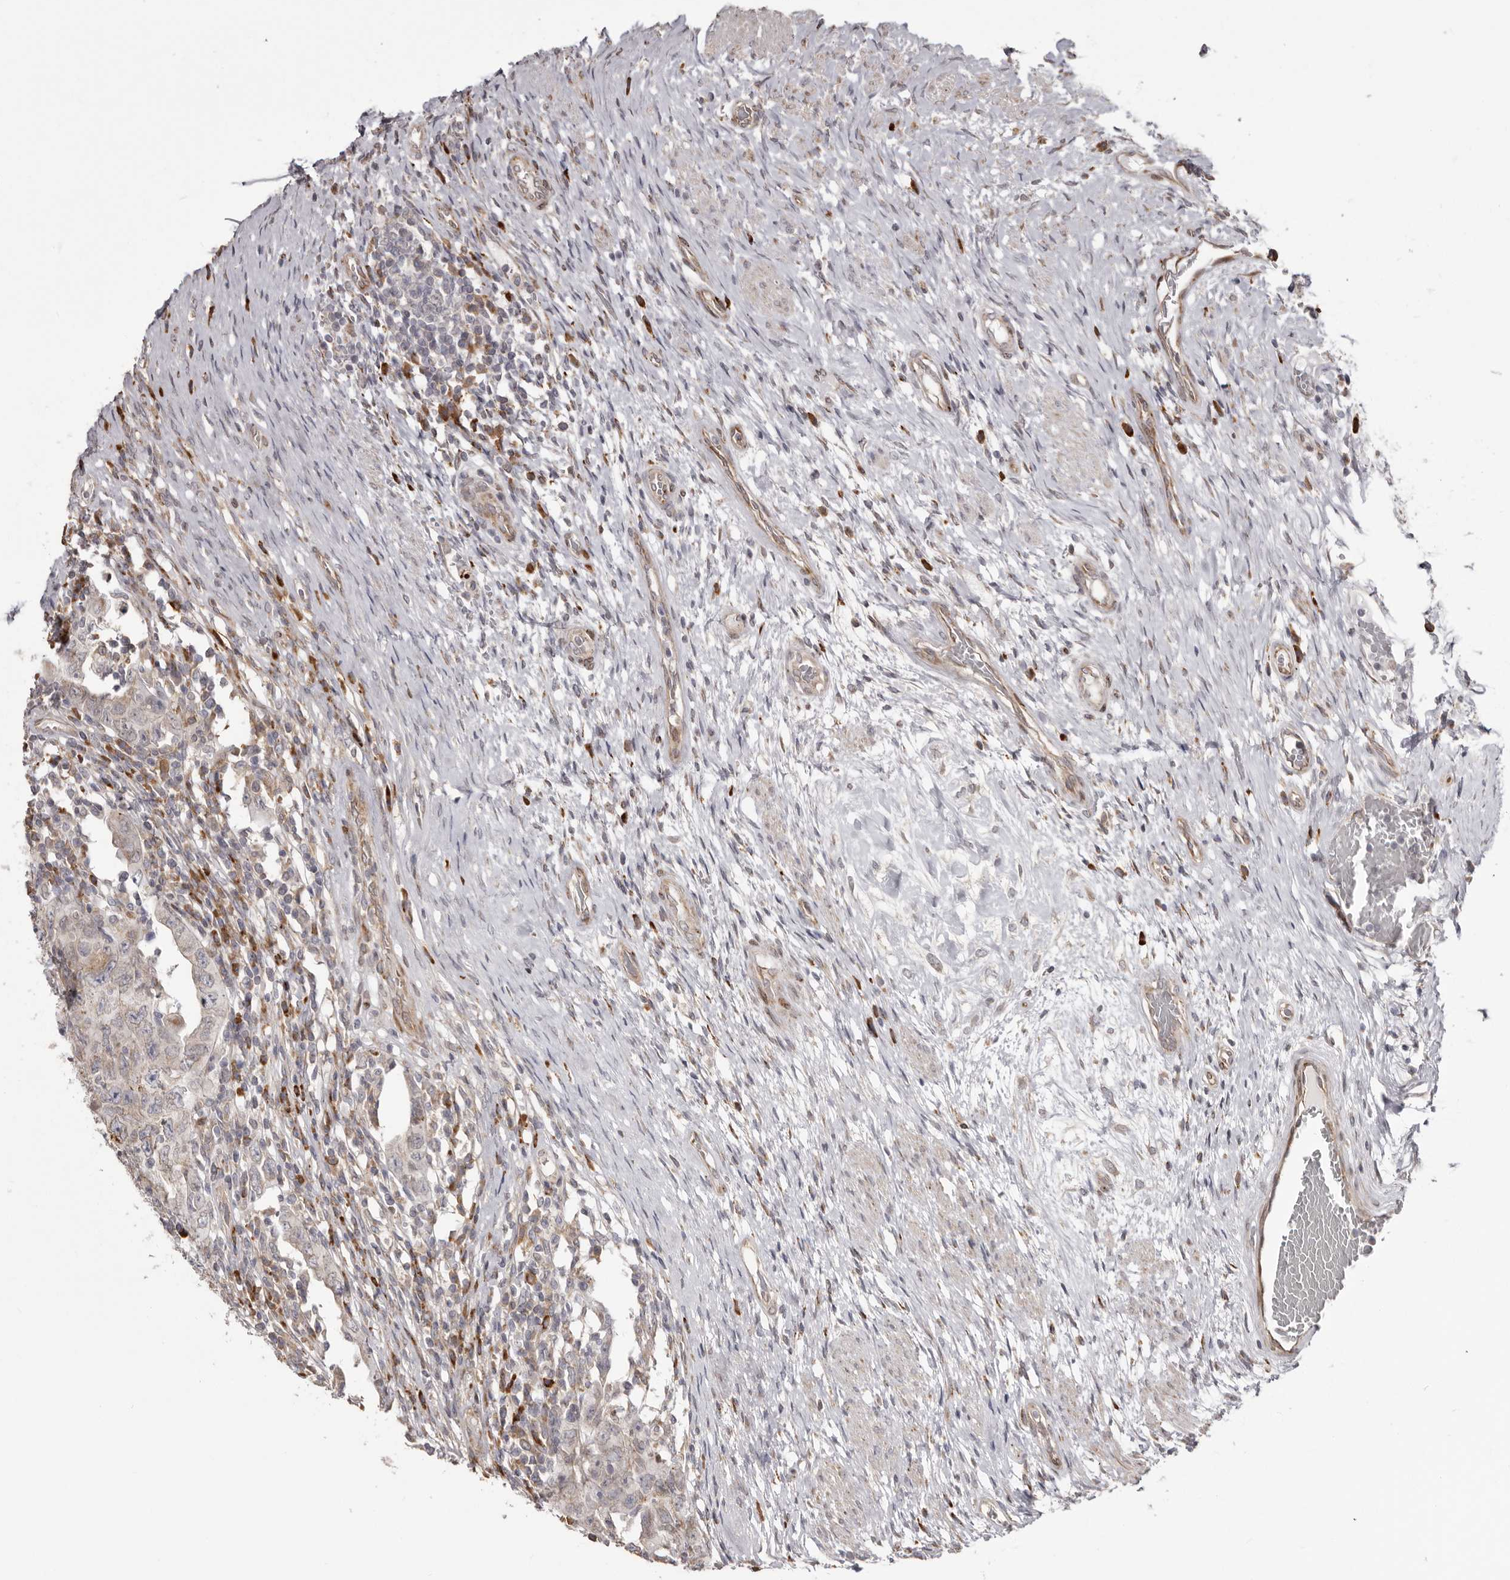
{"staining": {"intensity": "negative", "quantity": "none", "location": "none"}, "tissue": "testis cancer", "cell_type": "Tumor cells", "image_type": "cancer", "snomed": [{"axis": "morphology", "description": "Carcinoma, Embryonal, NOS"}, {"axis": "topography", "description": "Testis"}], "caption": "Immunohistochemistry (IHC) of testis embryonal carcinoma reveals no staining in tumor cells.", "gene": "NUP43", "patient": {"sex": "male", "age": 26}}